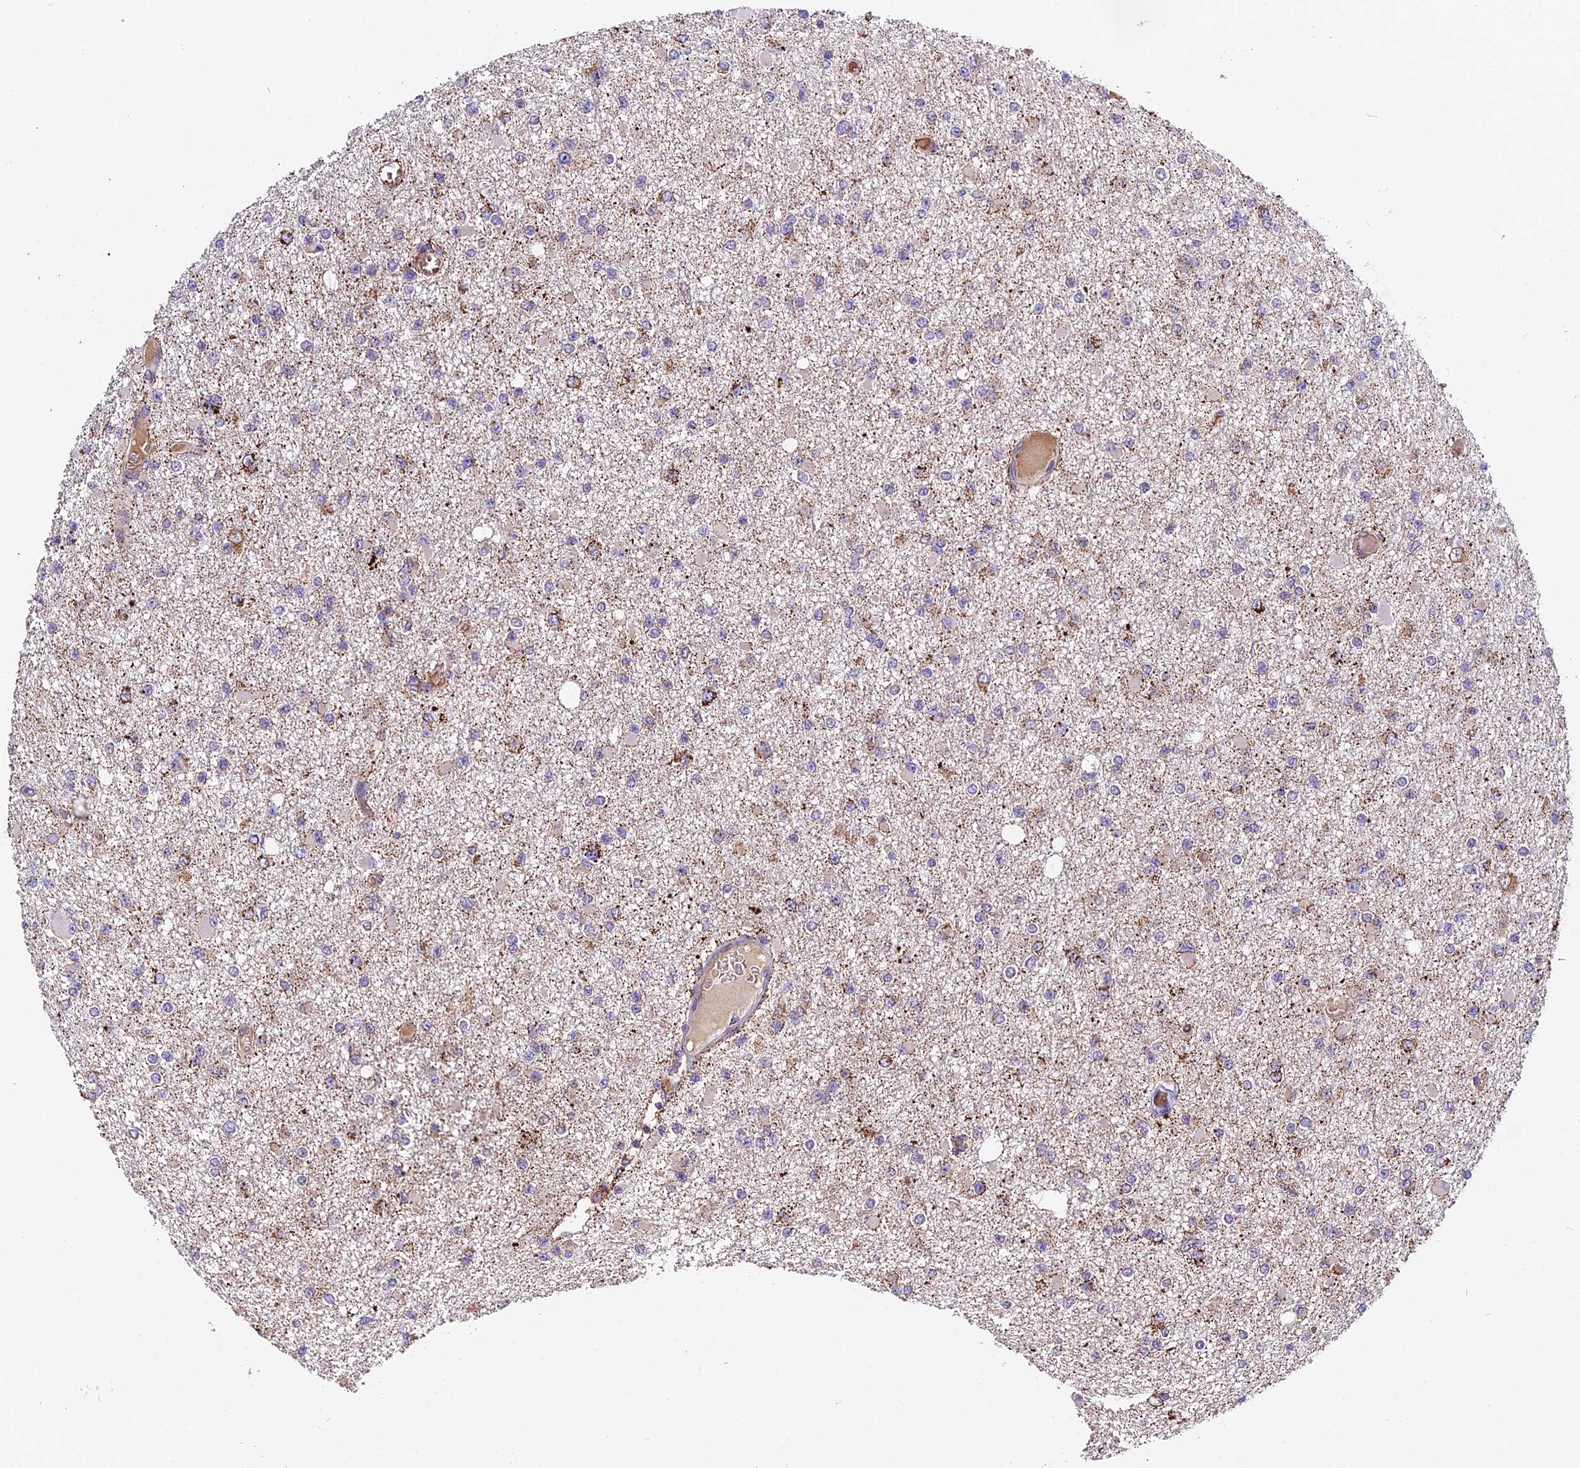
{"staining": {"intensity": "moderate", "quantity": "<25%", "location": "cytoplasmic/membranous"}, "tissue": "glioma", "cell_type": "Tumor cells", "image_type": "cancer", "snomed": [{"axis": "morphology", "description": "Glioma, malignant, Low grade"}, {"axis": "topography", "description": "Brain"}], "caption": "A brown stain highlights moderate cytoplasmic/membranous staining of a protein in low-grade glioma (malignant) tumor cells.", "gene": "TRMT1", "patient": {"sex": "female", "age": 22}}